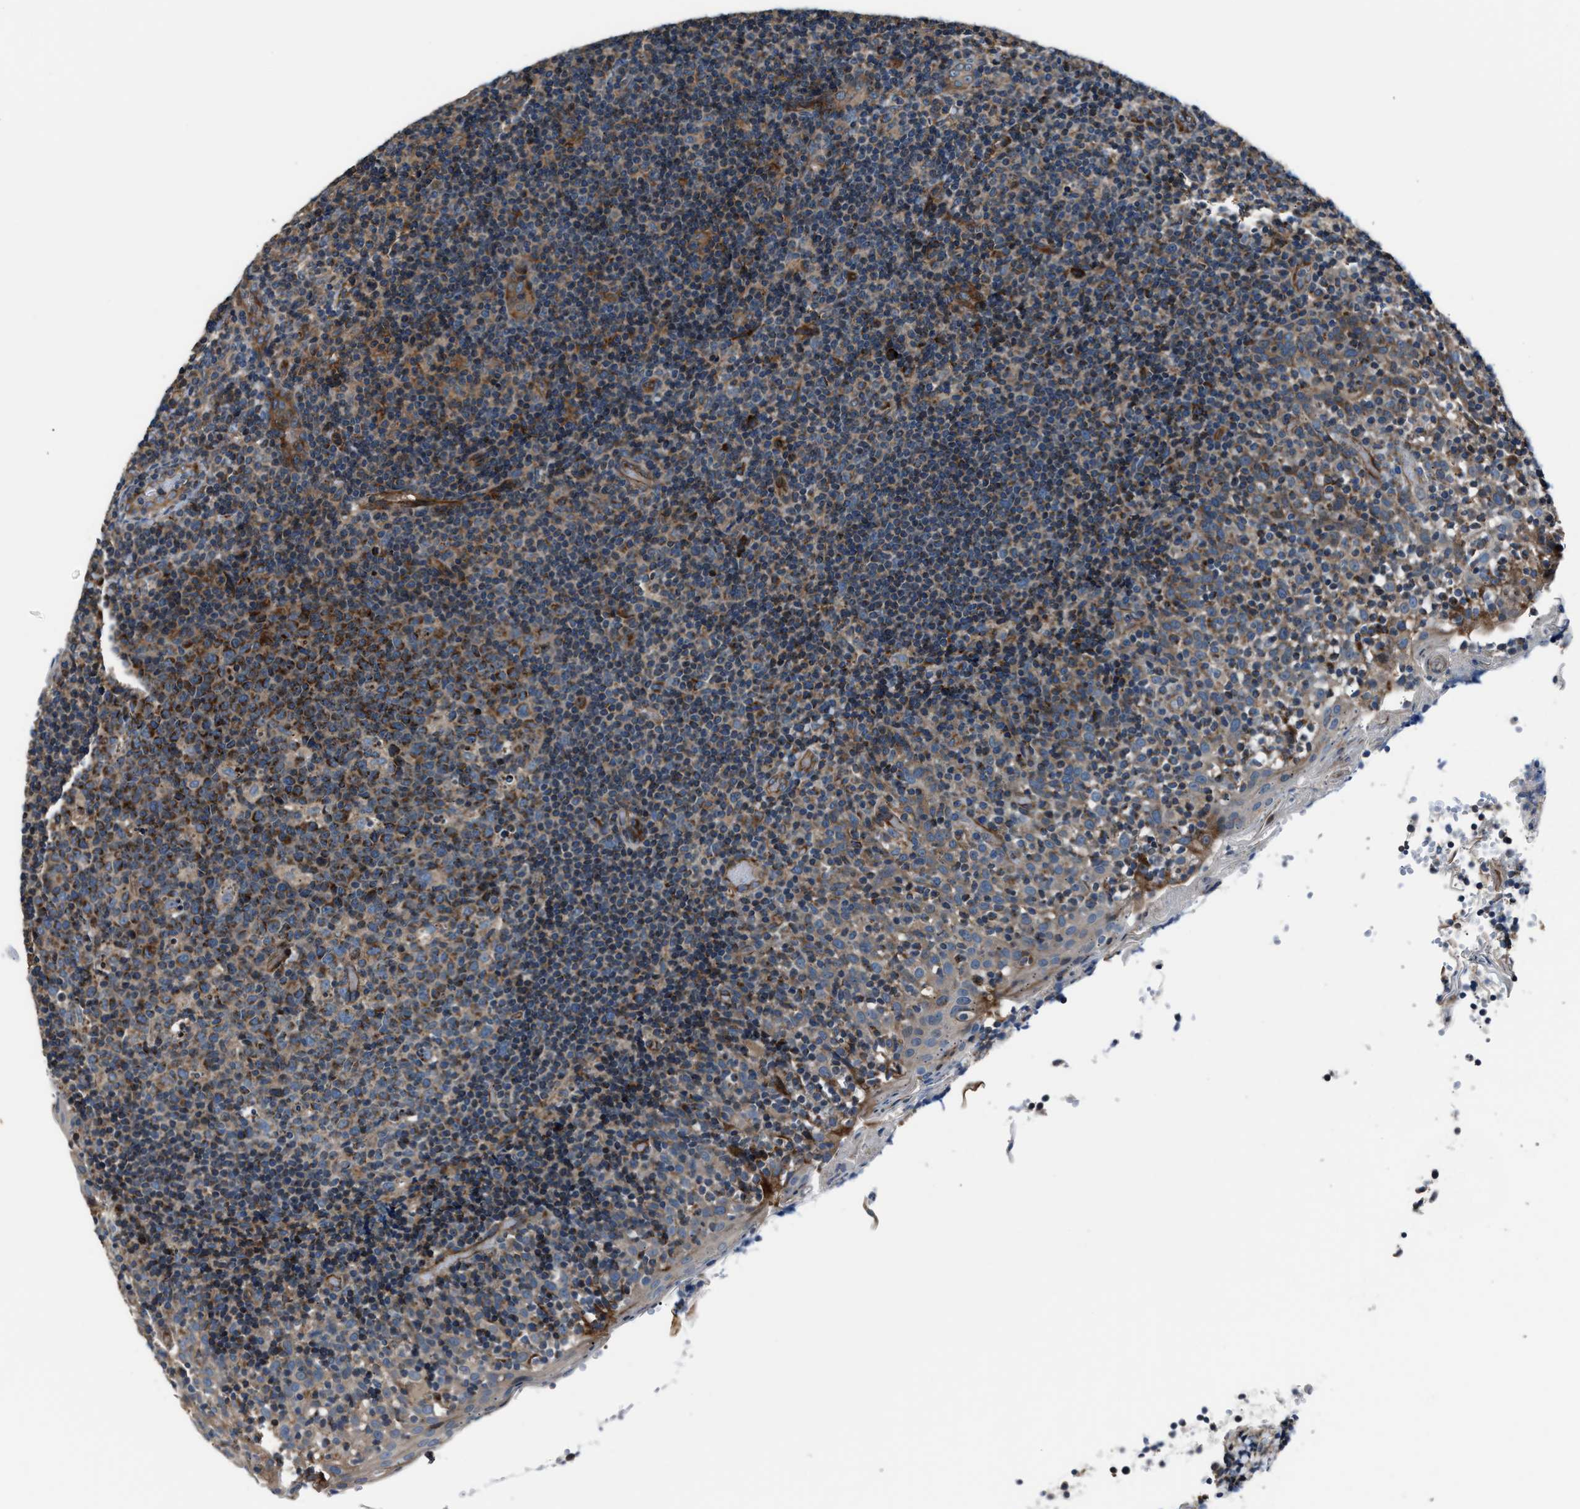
{"staining": {"intensity": "moderate", "quantity": ">75%", "location": "cytoplasmic/membranous"}, "tissue": "tonsil", "cell_type": "Germinal center cells", "image_type": "normal", "snomed": [{"axis": "morphology", "description": "Normal tissue, NOS"}, {"axis": "topography", "description": "Tonsil"}], "caption": "Moderate cytoplasmic/membranous positivity is identified in about >75% of germinal center cells in benign tonsil. (IHC, brightfield microscopy, high magnification).", "gene": "ENSG00000281039", "patient": {"sex": "female", "age": 19}}